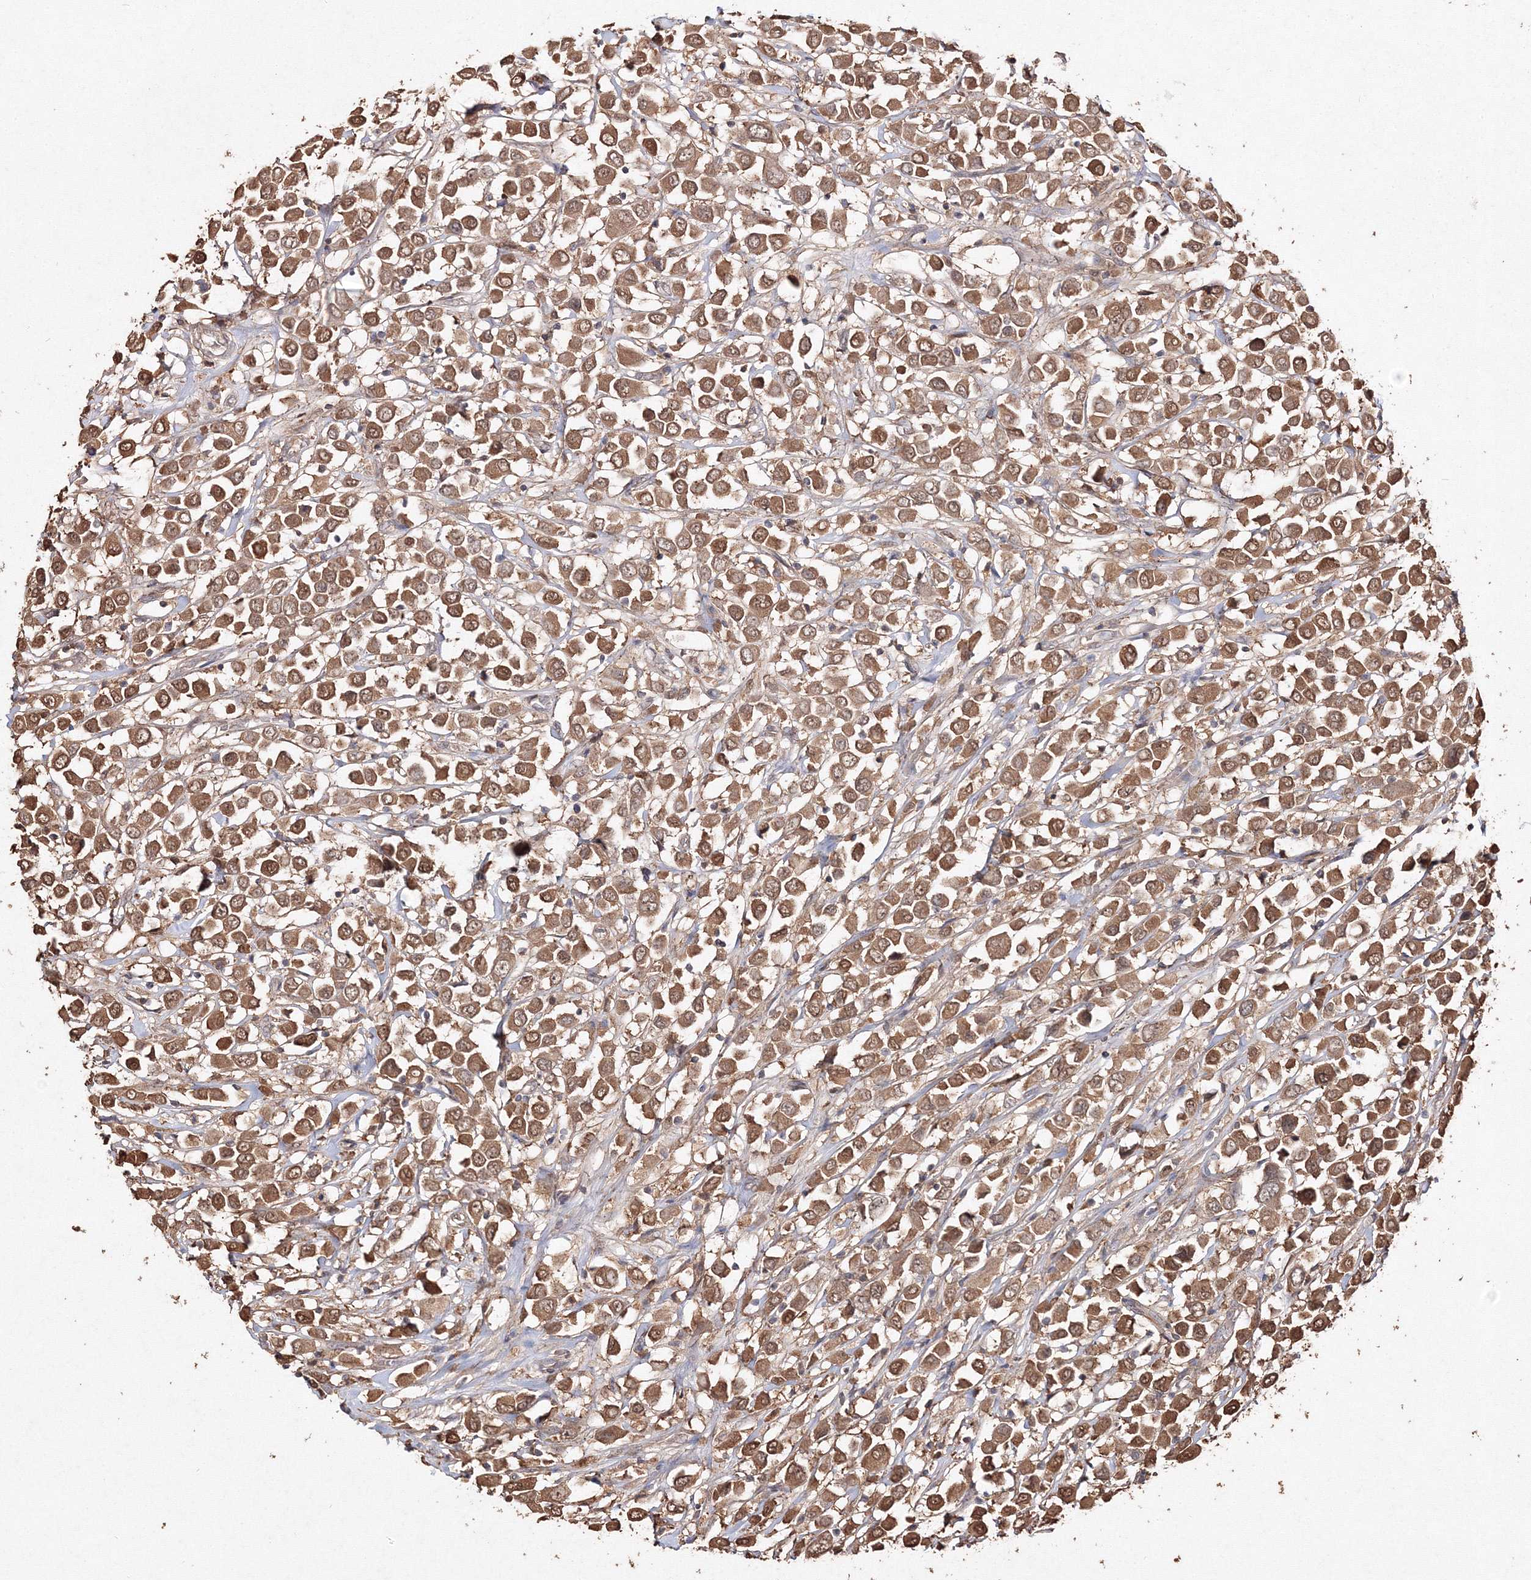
{"staining": {"intensity": "moderate", "quantity": ">75%", "location": "cytoplasmic/membranous,nuclear"}, "tissue": "breast cancer", "cell_type": "Tumor cells", "image_type": "cancer", "snomed": [{"axis": "morphology", "description": "Duct carcinoma"}, {"axis": "topography", "description": "Breast"}], "caption": "Moderate cytoplasmic/membranous and nuclear protein staining is present in about >75% of tumor cells in breast cancer. (brown staining indicates protein expression, while blue staining denotes nuclei).", "gene": "S100A11", "patient": {"sex": "female", "age": 61}}